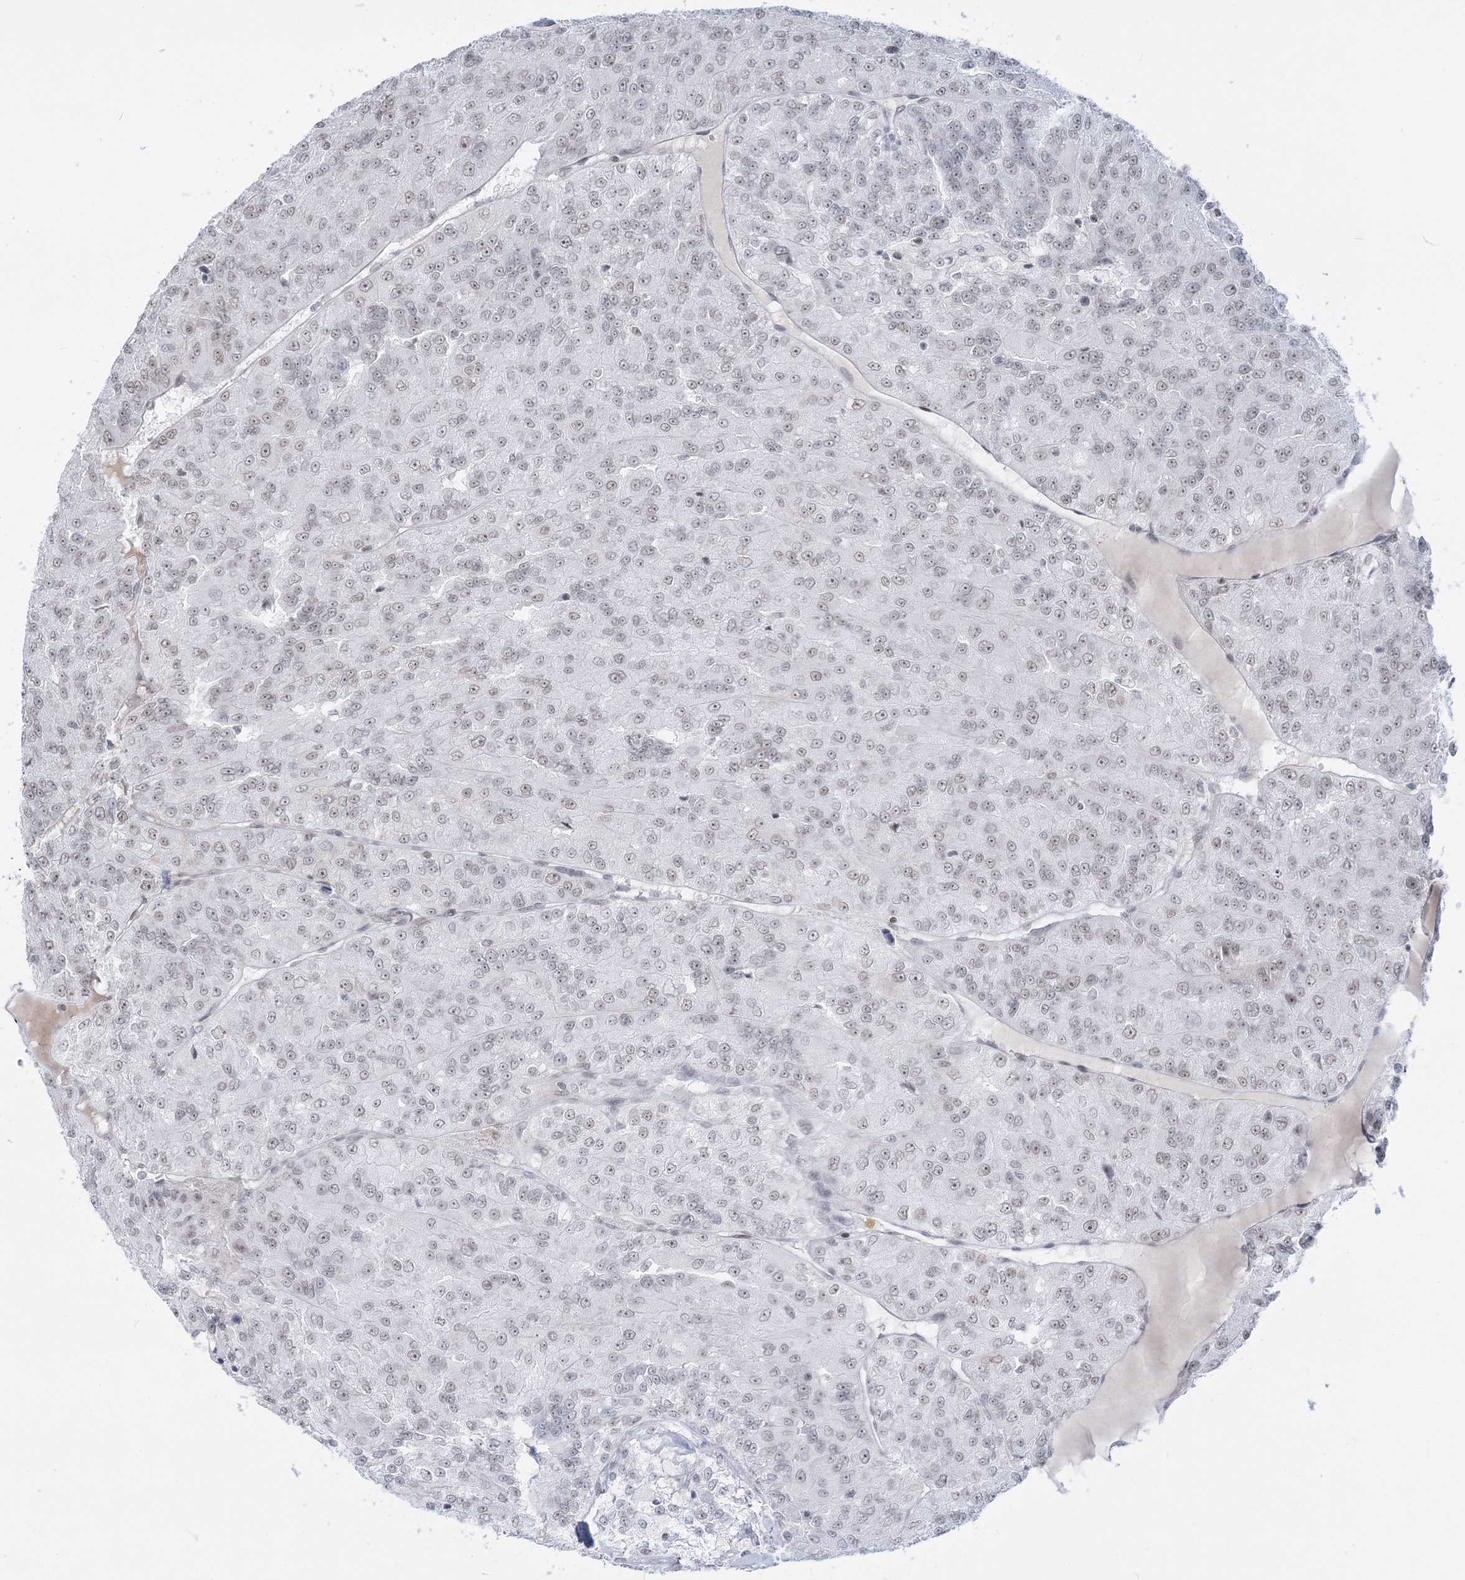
{"staining": {"intensity": "weak", "quantity": "25%-75%", "location": "nuclear"}, "tissue": "renal cancer", "cell_type": "Tumor cells", "image_type": "cancer", "snomed": [{"axis": "morphology", "description": "Adenocarcinoma, NOS"}, {"axis": "topography", "description": "Kidney"}], "caption": "Immunohistochemical staining of renal adenocarcinoma shows weak nuclear protein positivity in approximately 25%-75% of tumor cells. (DAB IHC with brightfield microscopy, high magnification).", "gene": "DDX21", "patient": {"sex": "female", "age": 63}}